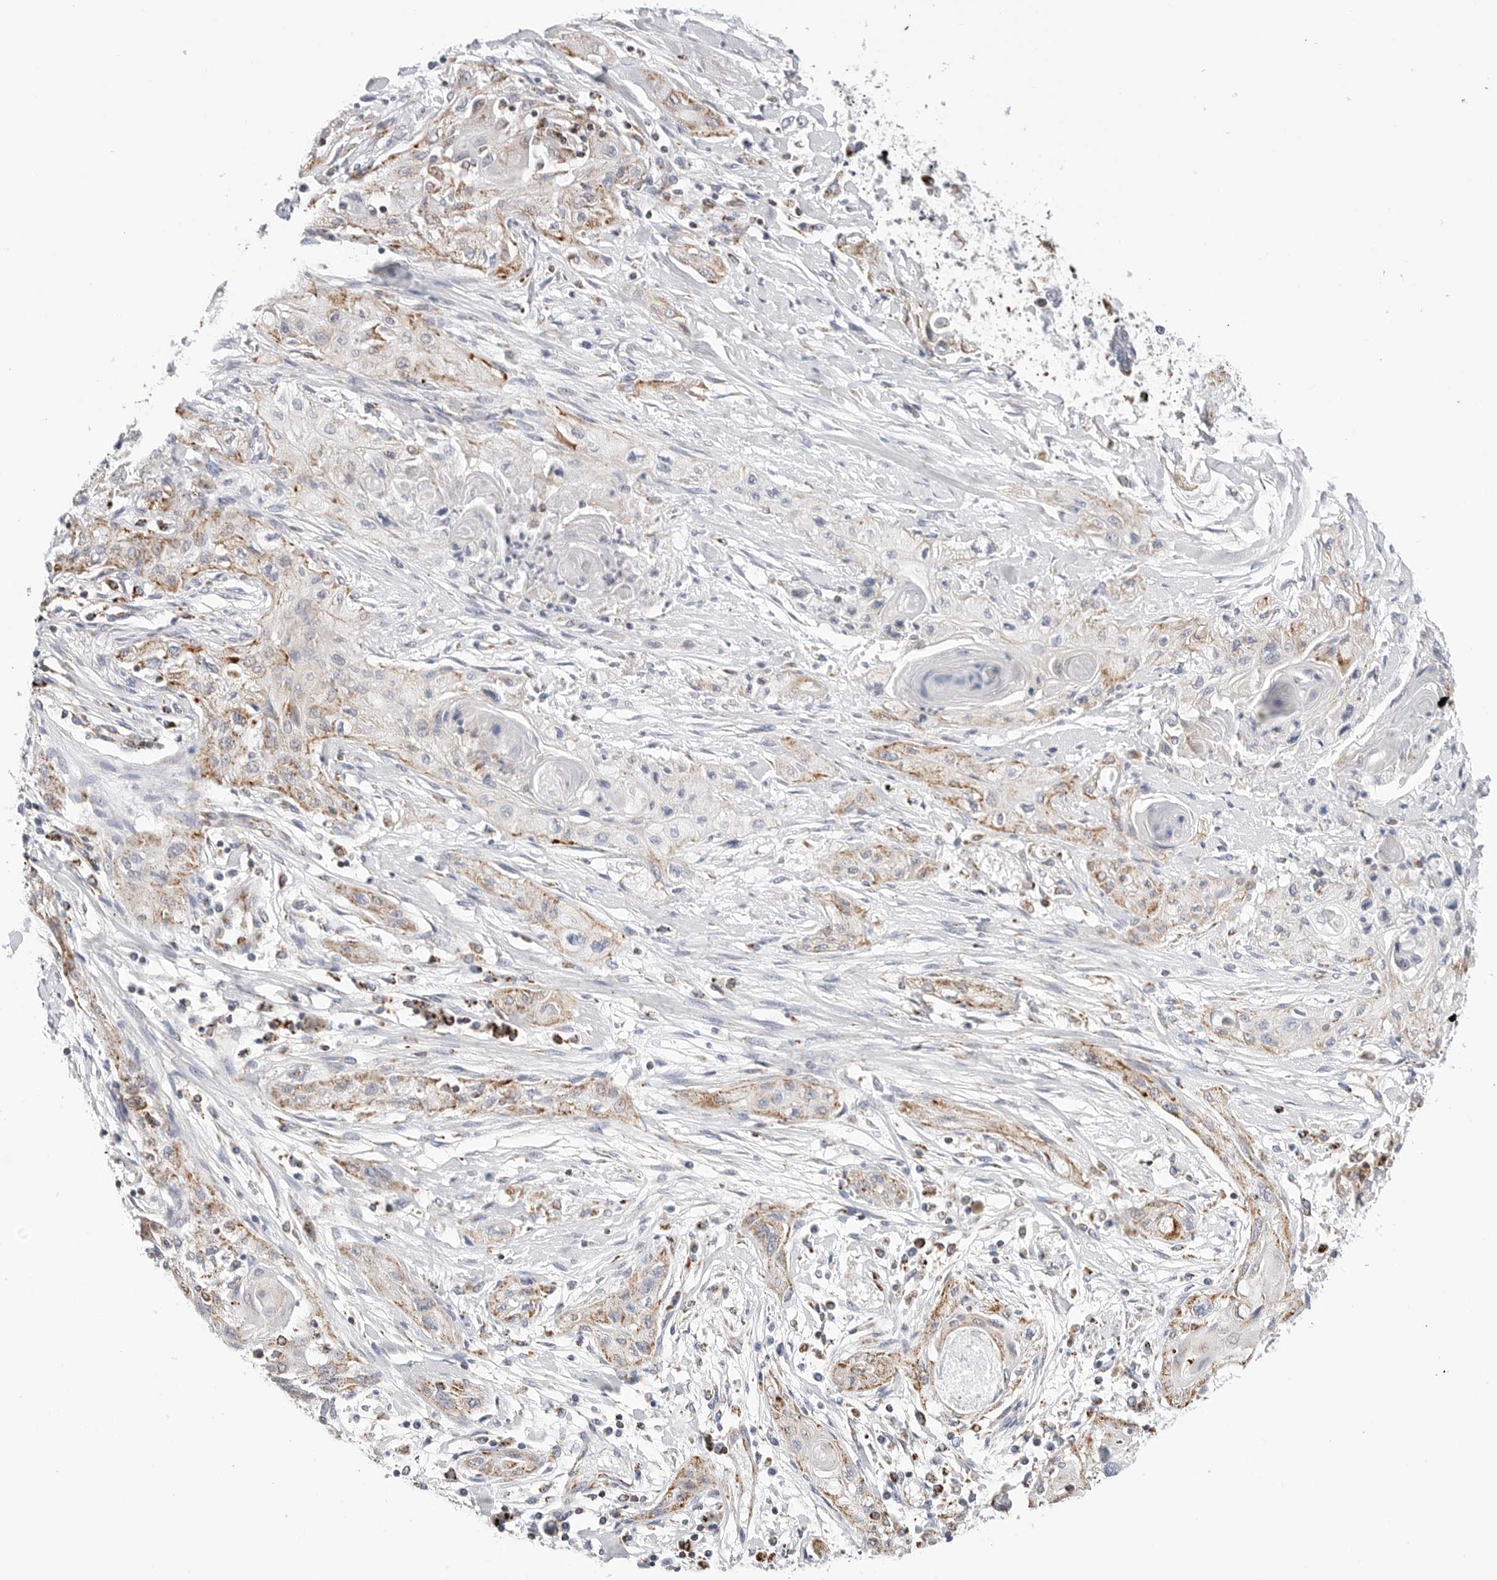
{"staining": {"intensity": "moderate", "quantity": "<25%", "location": "cytoplasmic/membranous"}, "tissue": "lung cancer", "cell_type": "Tumor cells", "image_type": "cancer", "snomed": [{"axis": "morphology", "description": "Squamous cell carcinoma, NOS"}, {"axis": "topography", "description": "Lung"}], "caption": "The histopathology image shows a brown stain indicating the presence of a protein in the cytoplasmic/membranous of tumor cells in squamous cell carcinoma (lung).", "gene": "ATP5IF1", "patient": {"sex": "female", "age": 47}}